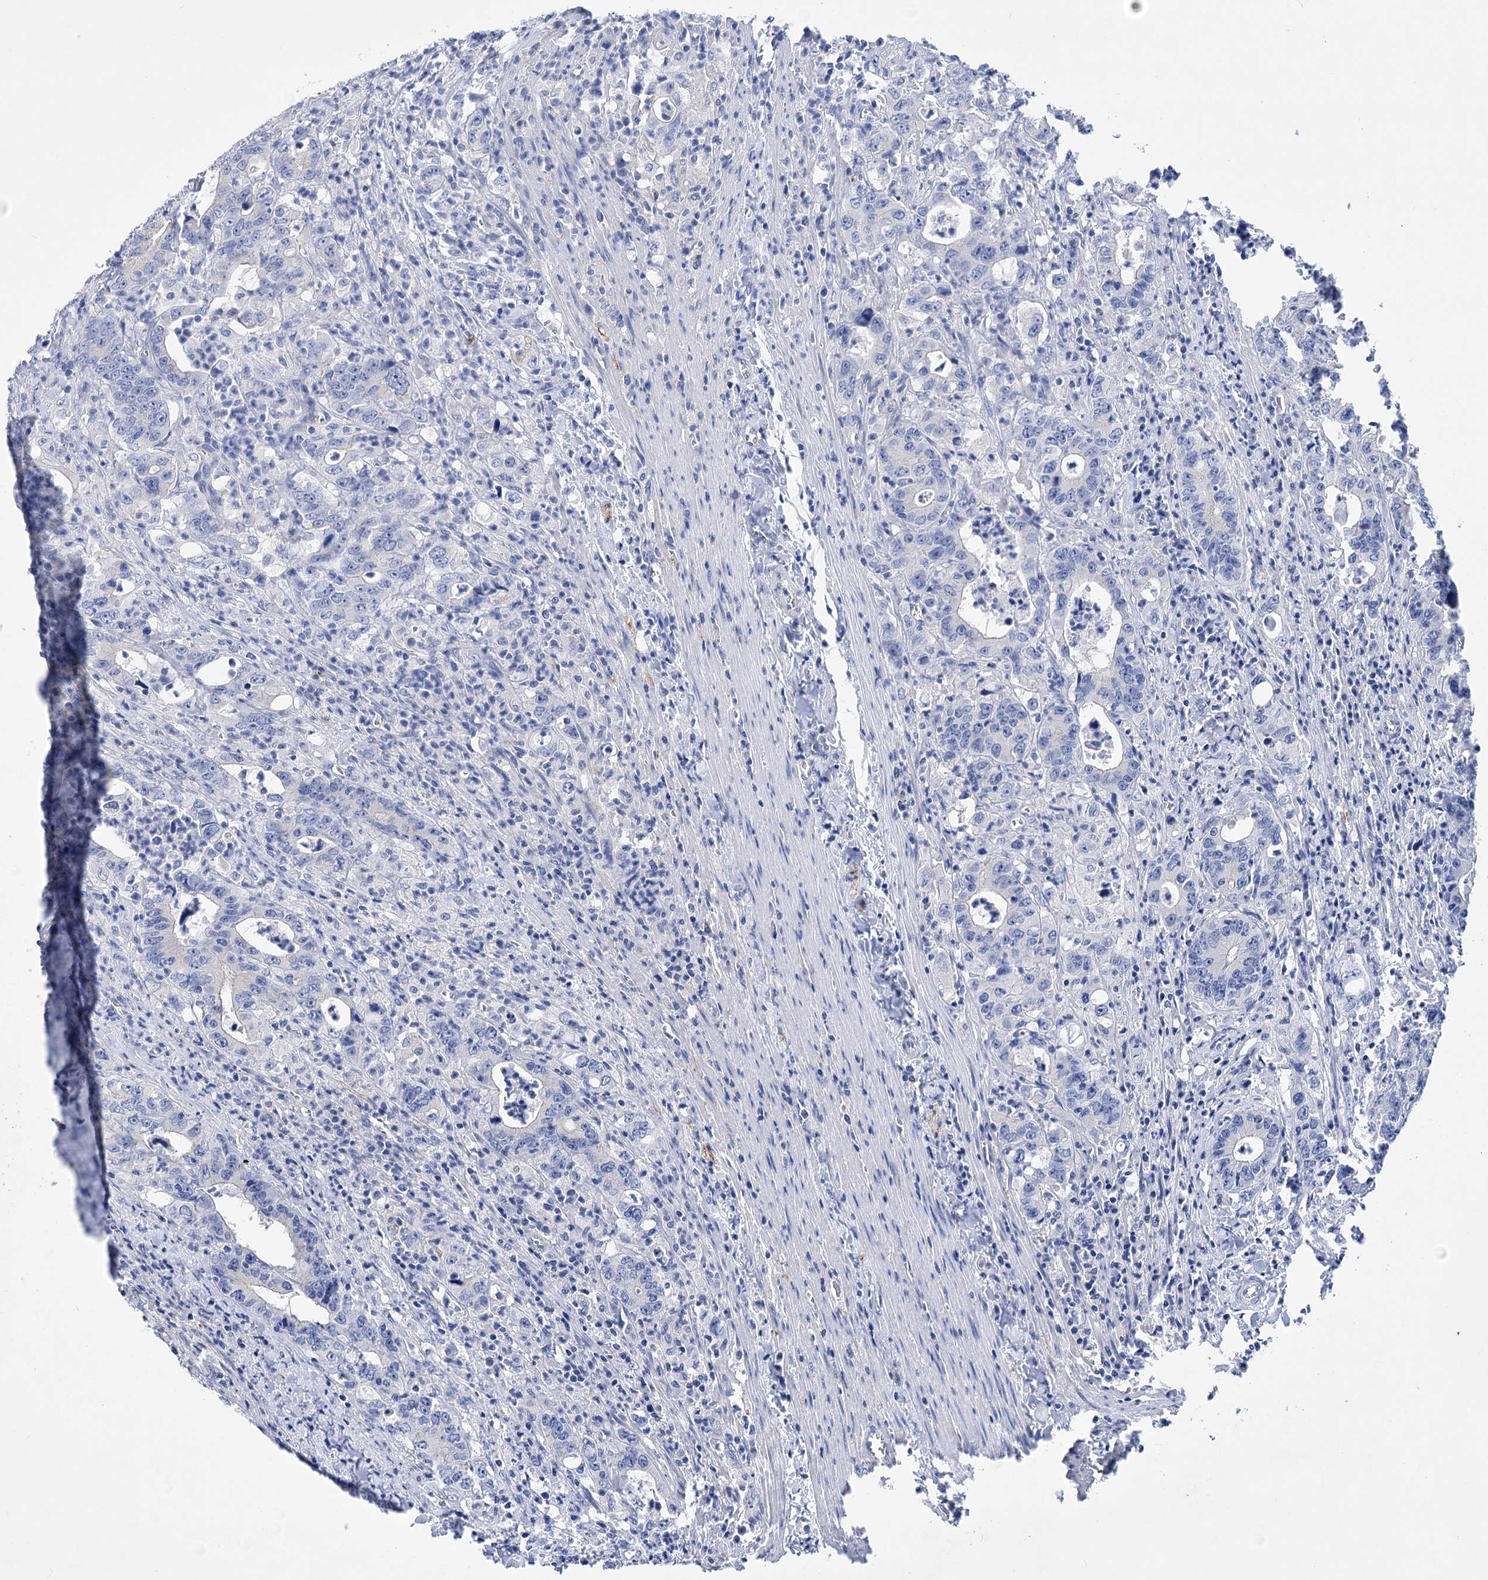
{"staining": {"intensity": "negative", "quantity": "none", "location": "none"}, "tissue": "colorectal cancer", "cell_type": "Tumor cells", "image_type": "cancer", "snomed": [{"axis": "morphology", "description": "Adenocarcinoma, NOS"}, {"axis": "topography", "description": "Colon"}], "caption": "Colorectal cancer was stained to show a protein in brown. There is no significant staining in tumor cells.", "gene": "LRRC34", "patient": {"sex": "female", "age": 75}}